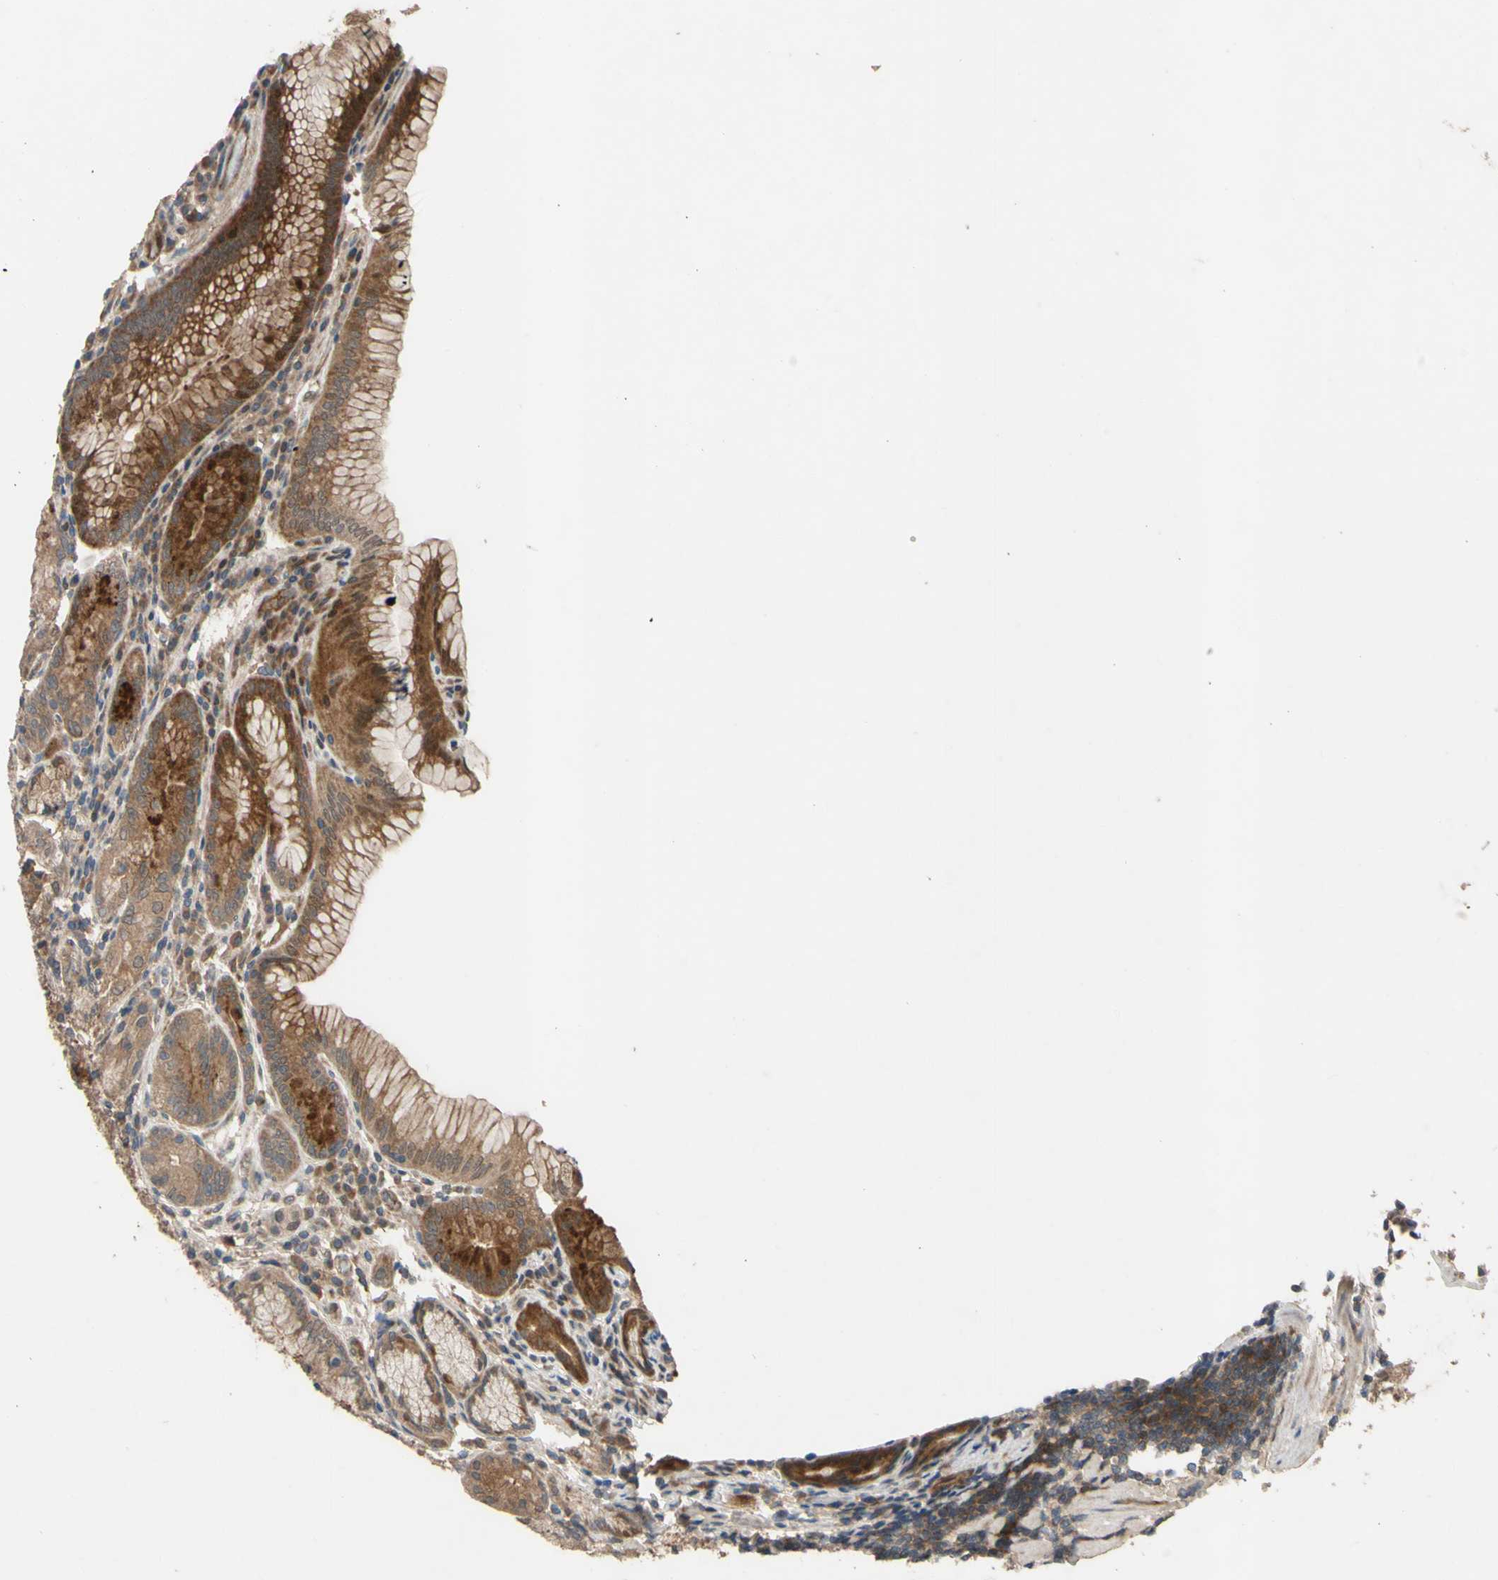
{"staining": {"intensity": "moderate", "quantity": ">75%", "location": "cytoplasmic/membranous"}, "tissue": "stomach", "cell_type": "Glandular cells", "image_type": "normal", "snomed": [{"axis": "morphology", "description": "Normal tissue, NOS"}, {"axis": "topography", "description": "Stomach, lower"}], "caption": "Protein staining of benign stomach displays moderate cytoplasmic/membranous expression in approximately >75% of glandular cells. The staining was performed using DAB (3,3'-diaminobenzidine) to visualize the protein expression in brown, while the nuclei were stained in blue with hematoxylin (Magnification: 20x).", "gene": "SHROOM4", "patient": {"sex": "female", "age": 76}}